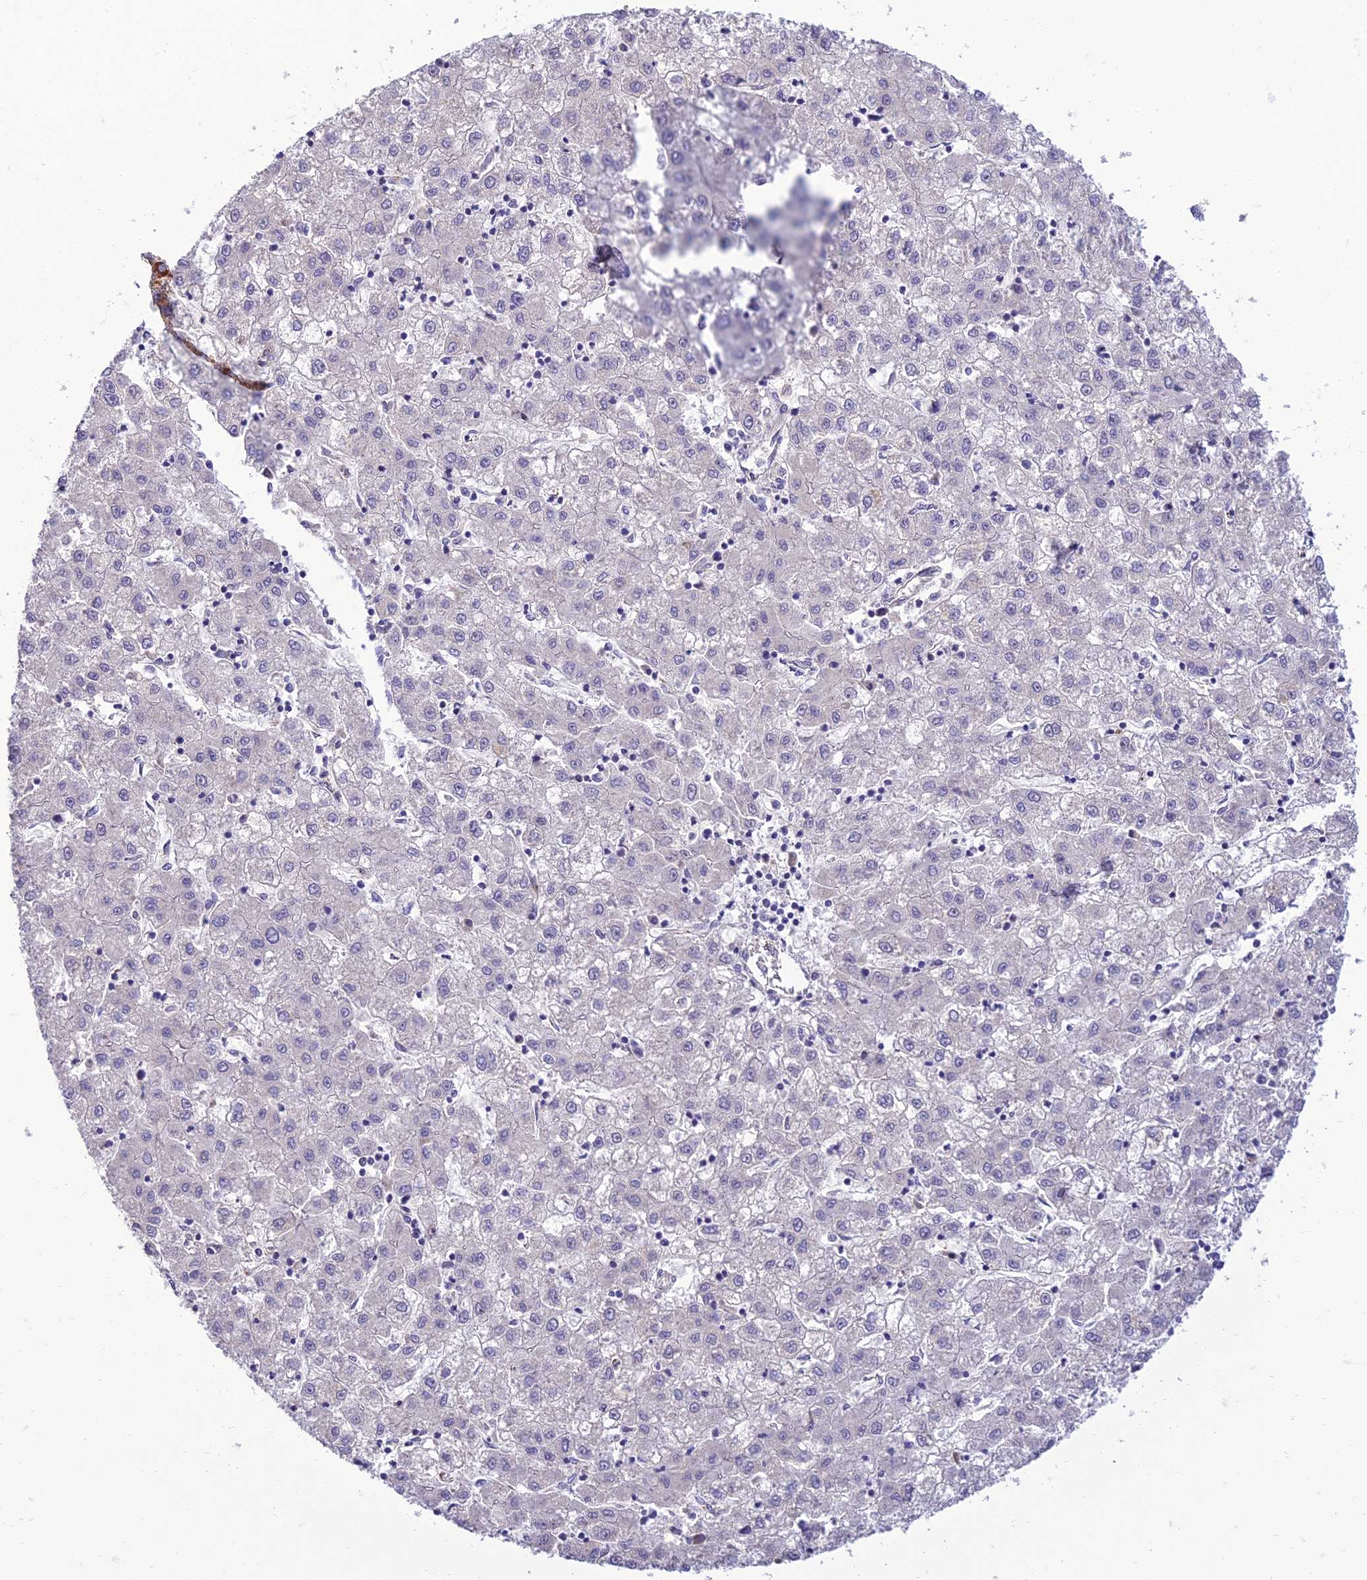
{"staining": {"intensity": "negative", "quantity": "none", "location": "none"}, "tissue": "liver cancer", "cell_type": "Tumor cells", "image_type": "cancer", "snomed": [{"axis": "morphology", "description": "Carcinoma, Hepatocellular, NOS"}, {"axis": "topography", "description": "Liver"}], "caption": "The histopathology image displays no staining of tumor cells in liver hepatocellular carcinoma.", "gene": "SEL1L3", "patient": {"sex": "male", "age": 72}}